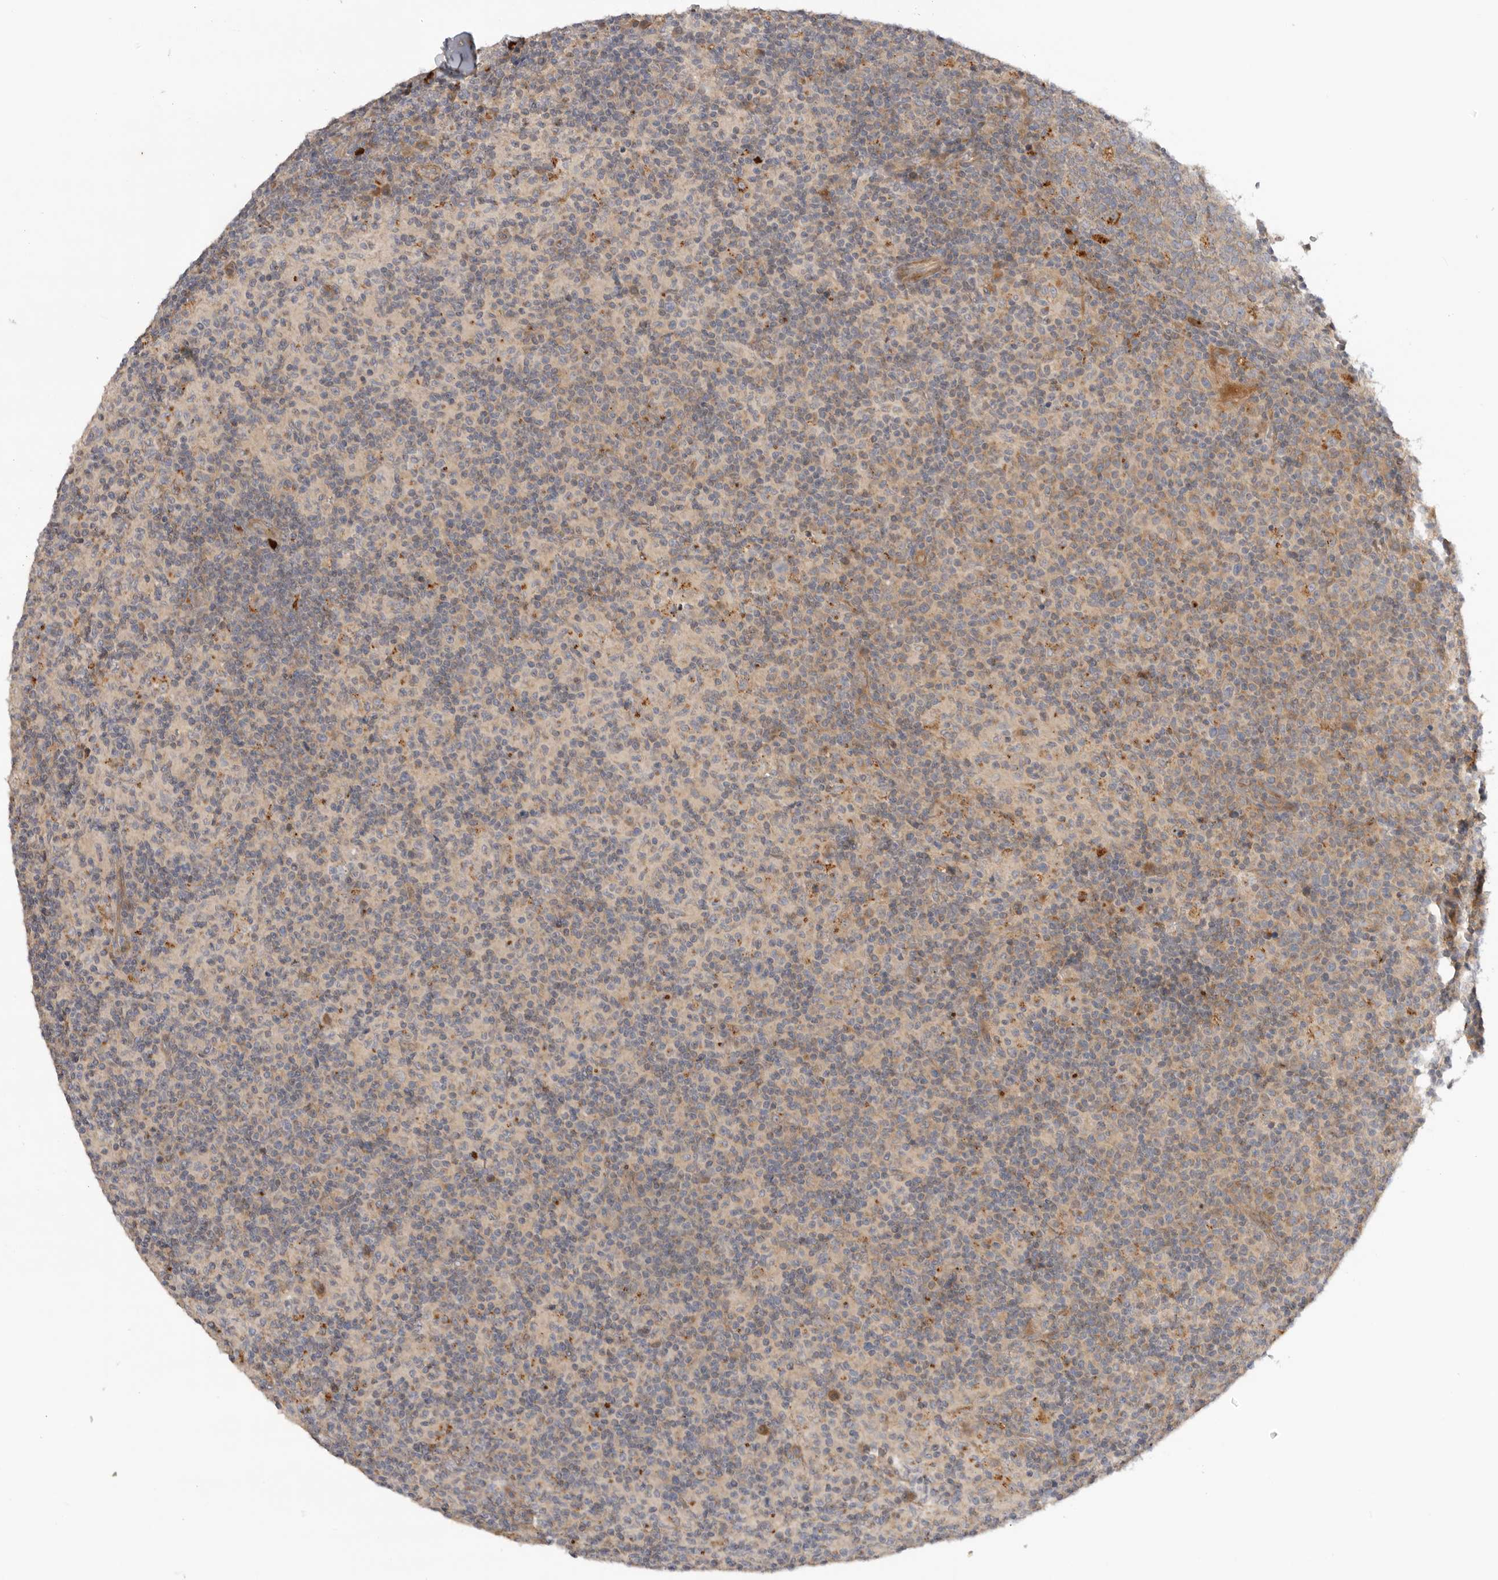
{"staining": {"intensity": "weak", "quantity": ">75%", "location": "cytoplasmic/membranous"}, "tissue": "lymph node", "cell_type": "Germinal center cells", "image_type": "normal", "snomed": [{"axis": "morphology", "description": "Normal tissue, NOS"}, {"axis": "morphology", "description": "Inflammation, NOS"}, {"axis": "topography", "description": "Lymph node"}], "caption": "Lymph node stained with IHC exhibits weak cytoplasmic/membranous positivity in about >75% of germinal center cells.", "gene": "GNE", "patient": {"sex": "male", "age": 55}}